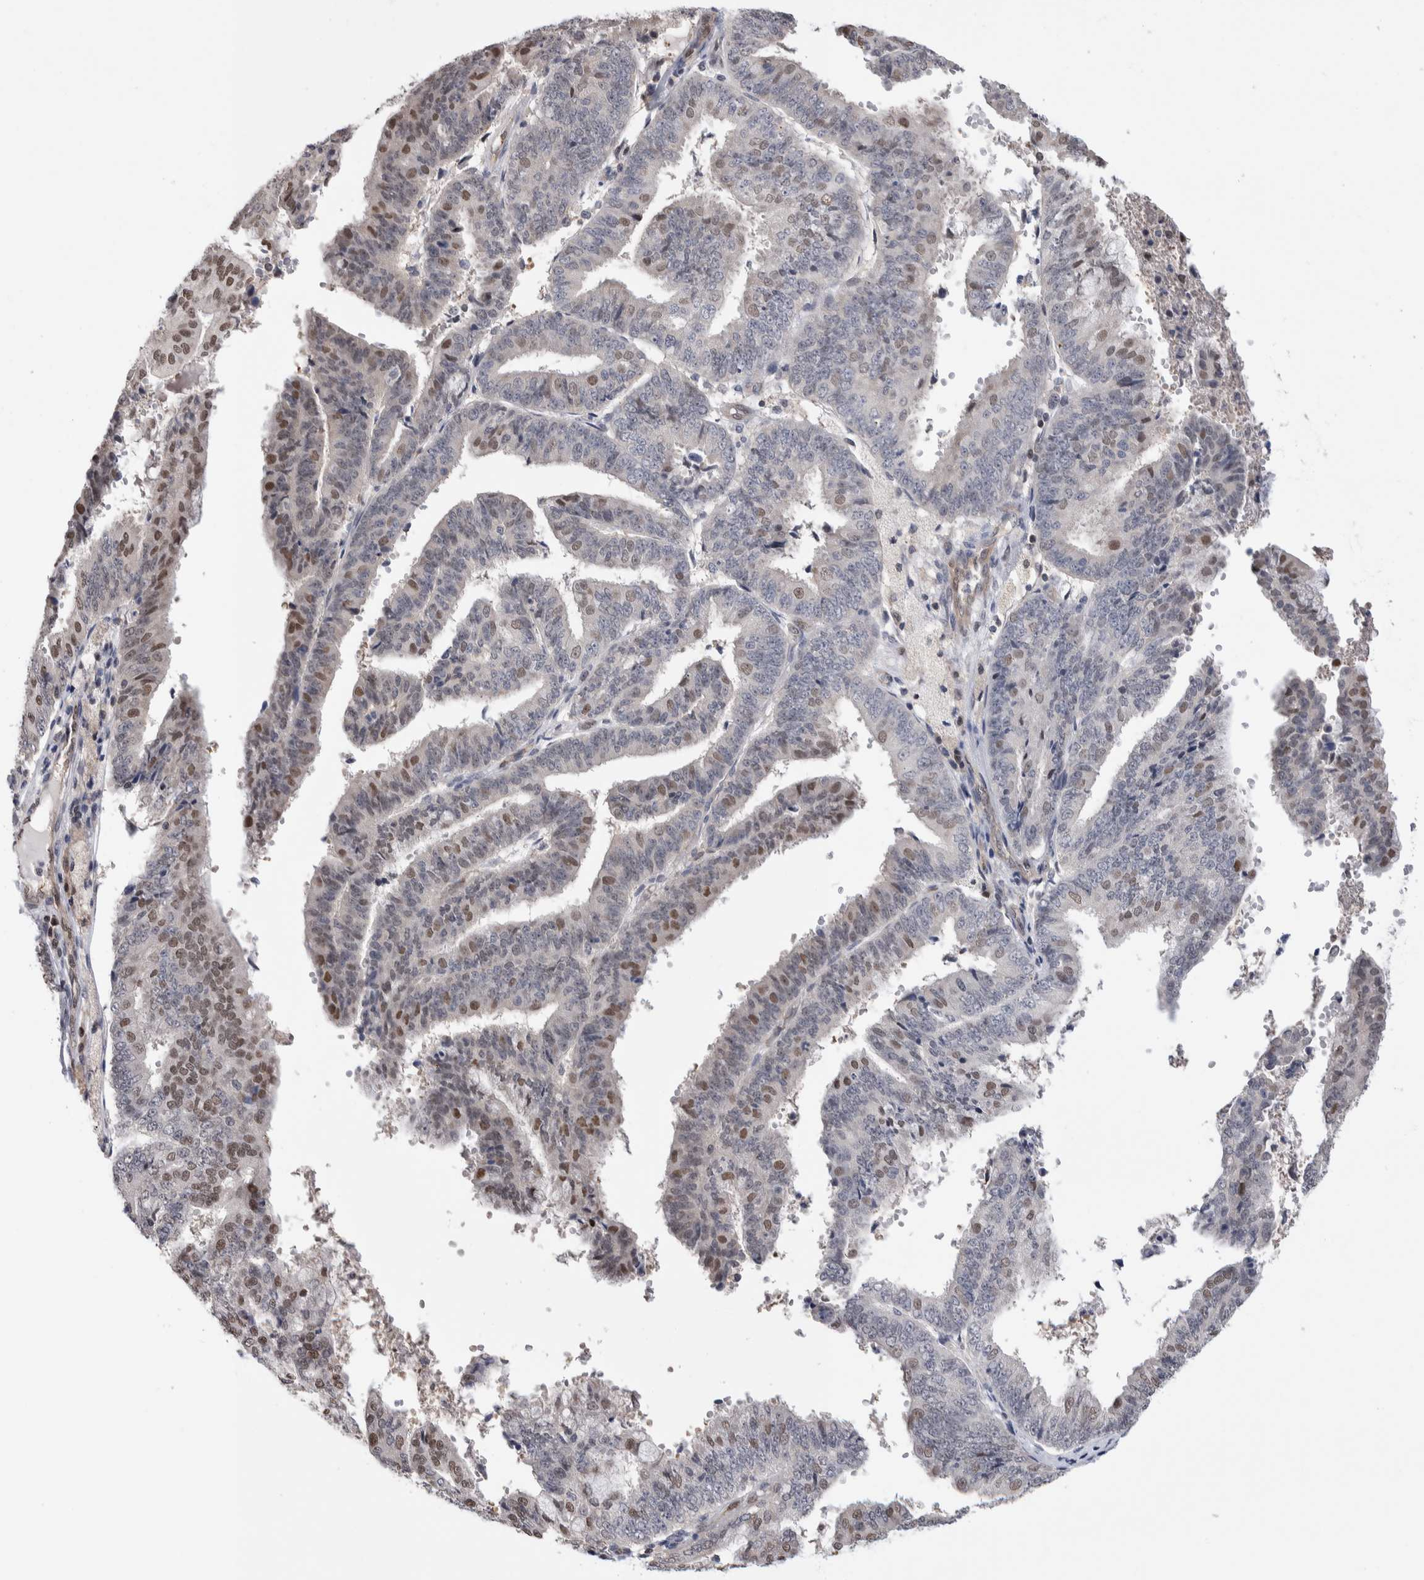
{"staining": {"intensity": "moderate", "quantity": "<25%", "location": "nuclear"}, "tissue": "endometrial cancer", "cell_type": "Tumor cells", "image_type": "cancer", "snomed": [{"axis": "morphology", "description": "Adenocarcinoma, NOS"}, {"axis": "topography", "description": "Endometrium"}], "caption": "Immunohistochemical staining of endometrial cancer exhibits moderate nuclear protein staining in about <25% of tumor cells.", "gene": "ZBTB49", "patient": {"sex": "female", "age": 63}}